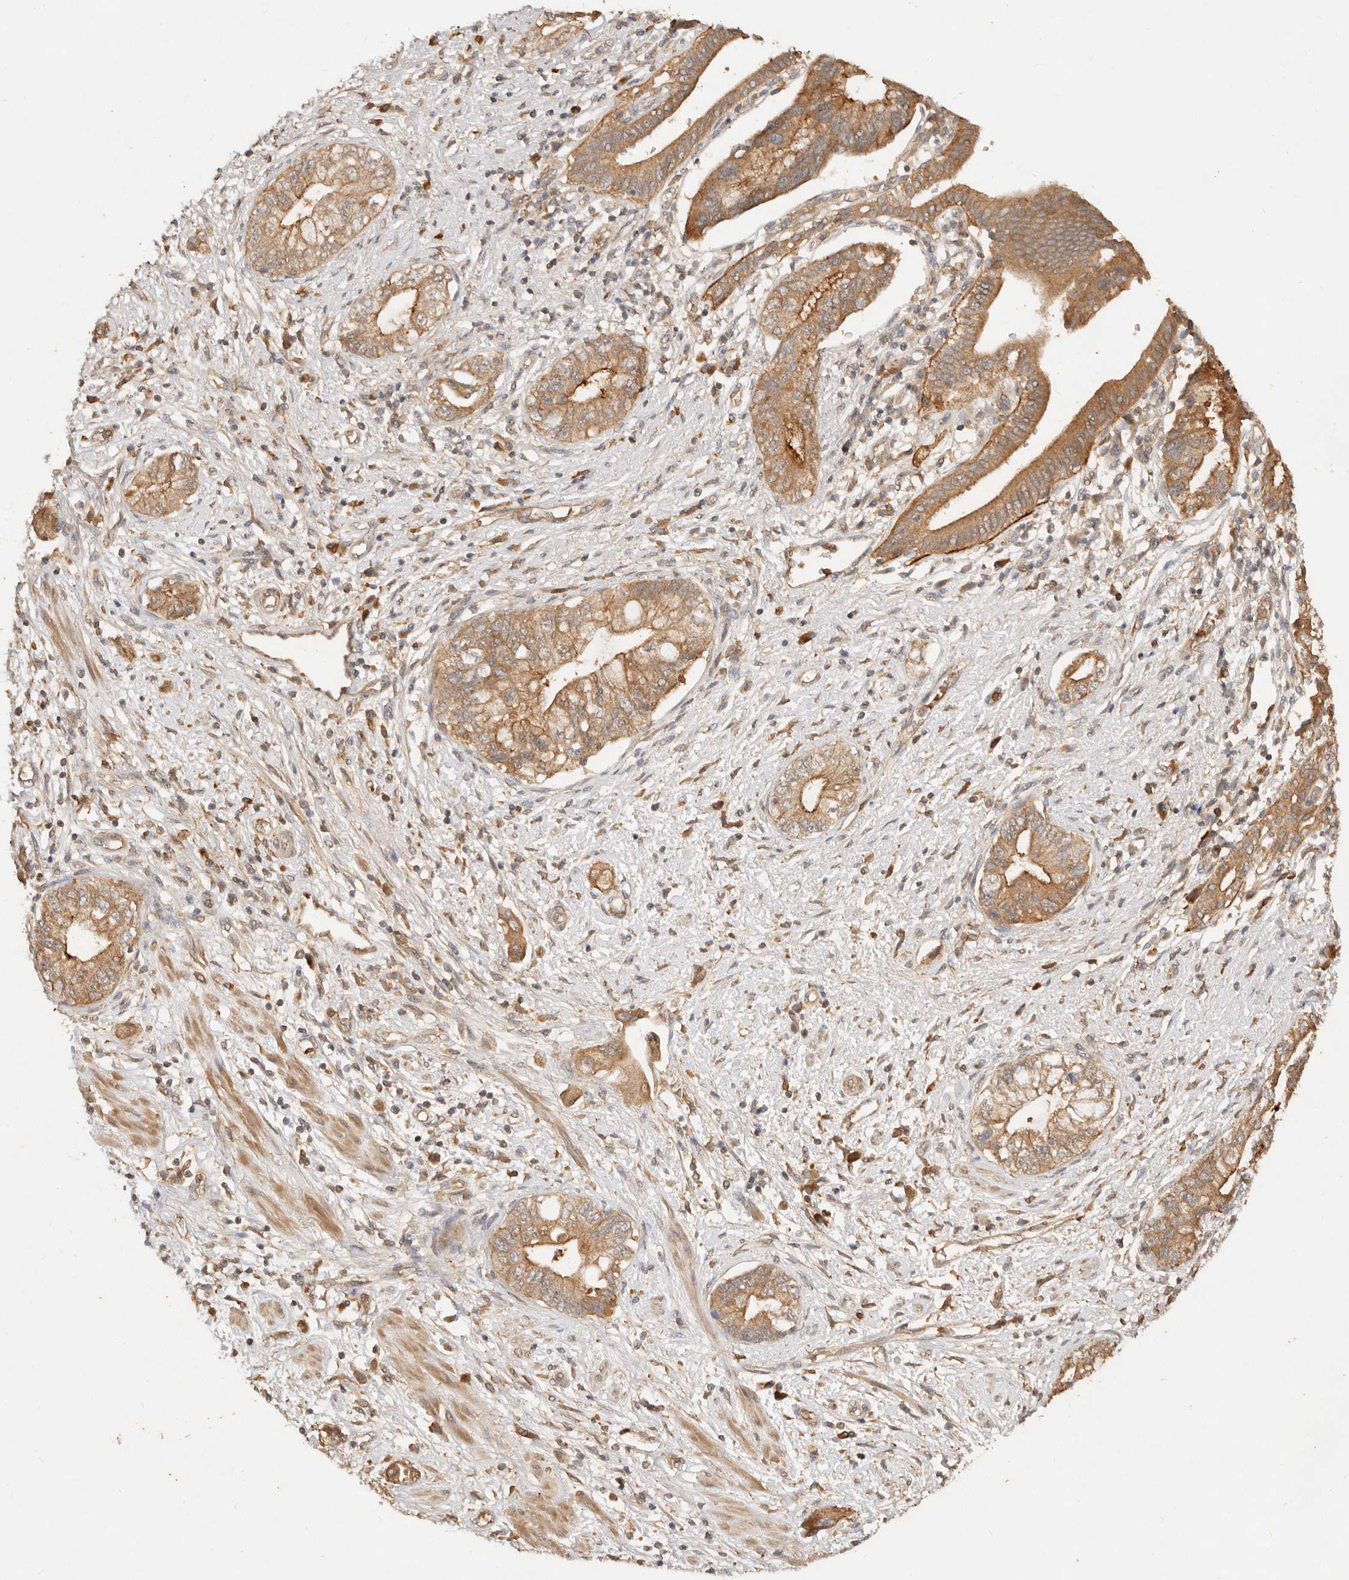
{"staining": {"intensity": "moderate", "quantity": ">75%", "location": "cytoplasmic/membranous"}, "tissue": "pancreatic cancer", "cell_type": "Tumor cells", "image_type": "cancer", "snomed": [{"axis": "morphology", "description": "Adenocarcinoma, NOS"}, {"axis": "topography", "description": "Pancreas"}], "caption": "A photomicrograph showing moderate cytoplasmic/membranous expression in about >75% of tumor cells in pancreatic adenocarcinoma, as visualized by brown immunohistochemical staining.", "gene": "FREM2", "patient": {"sex": "female", "age": 73}}